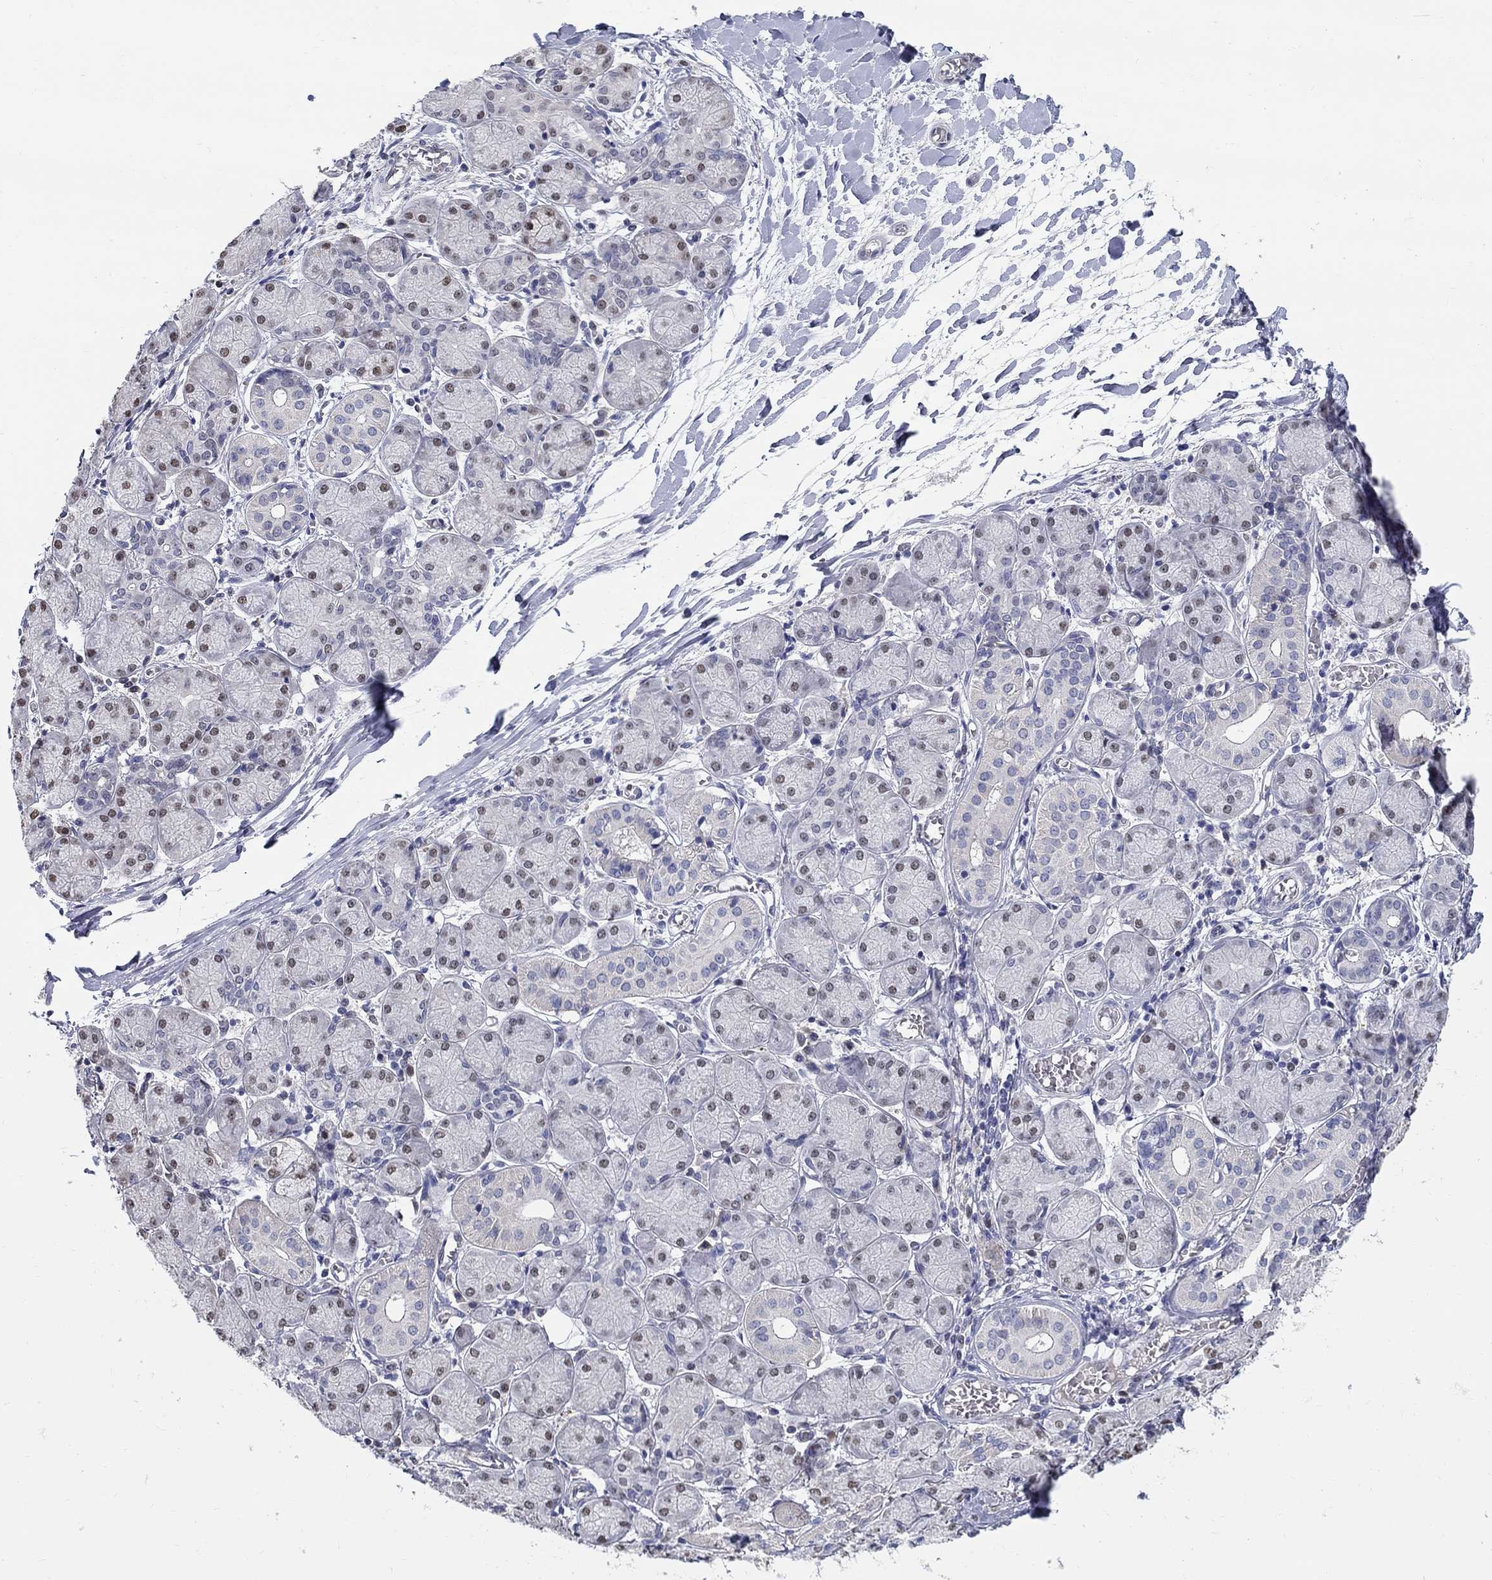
{"staining": {"intensity": "strong", "quantity": "<25%", "location": "nuclear"}, "tissue": "salivary gland", "cell_type": "Glandular cells", "image_type": "normal", "snomed": [{"axis": "morphology", "description": "Normal tissue, NOS"}, {"axis": "topography", "description": "Salivary gland"}, {"axis": "topography", "description": "Peripheral nerve tissue"}], "caption": "A brown stain shows strong nuclear staining of a protein in glandular cells of benign human salivary gland. The staining was performed using DAB (3,3'-diaminobenzidine) to visualize the protein expression in brown, while the nuclei were stained in blue with hematoxylin (Magnification: 20x).", "gene": "C16orf46", "patient": {"sex": "female", "age": 24}}